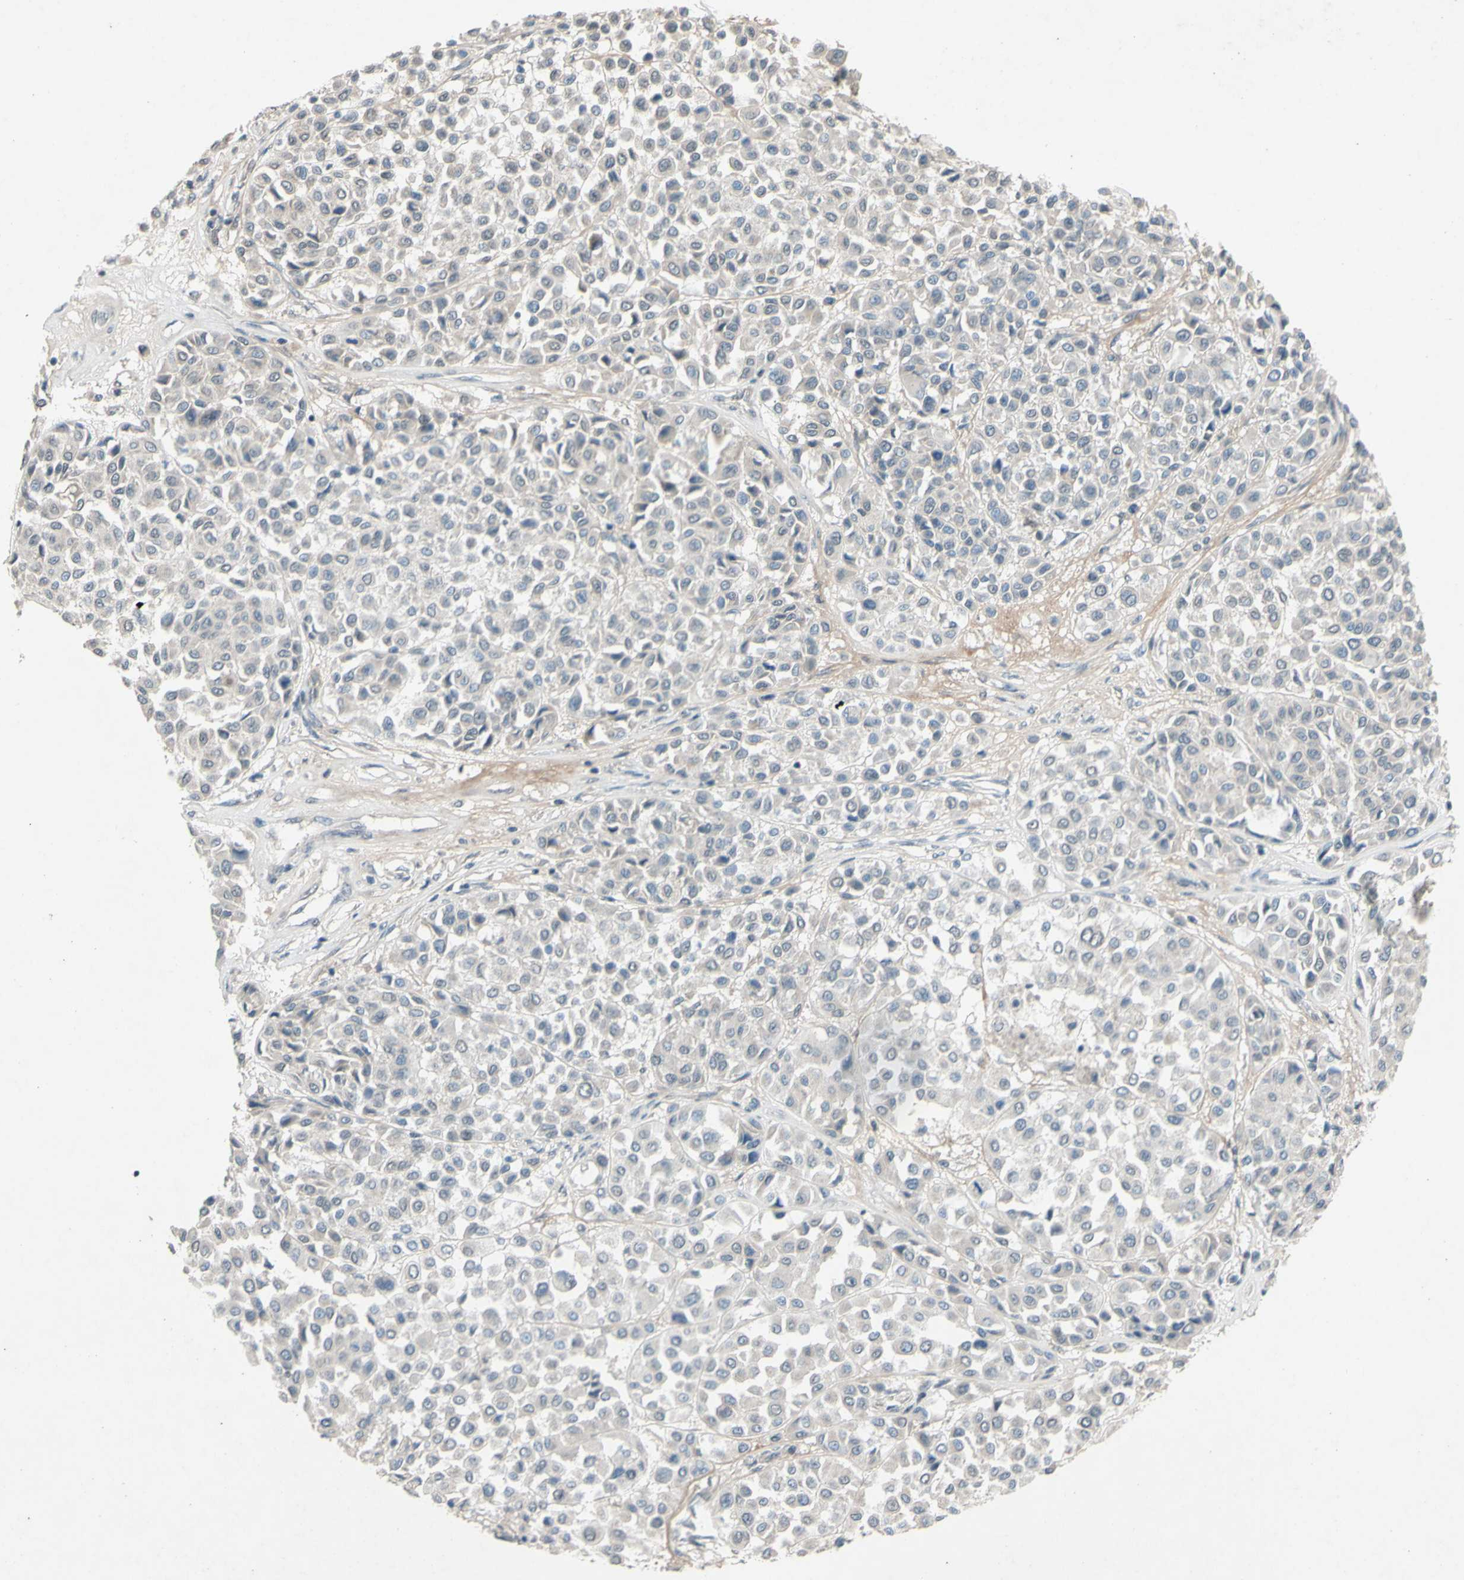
{"staining": {"intensity": "weak", "quantity": "<25%", "location": "cytoplasmic/membranous"}, "tissue": "melanoma", "cell_type": "Tumor cells", "image_type": "cancer", "snomed": [{"axis": "morphology", "description": "Malignant melanoma, Metastatic site"}, {"axis": "topography", "description": "Soft tissue"}], "caption": "Human melanoma stained for a protein using immunohistochemistry displays no staining in tumor cells.", "gene": "CDCP1", "patient": {"sex": "male", "age": 41}}